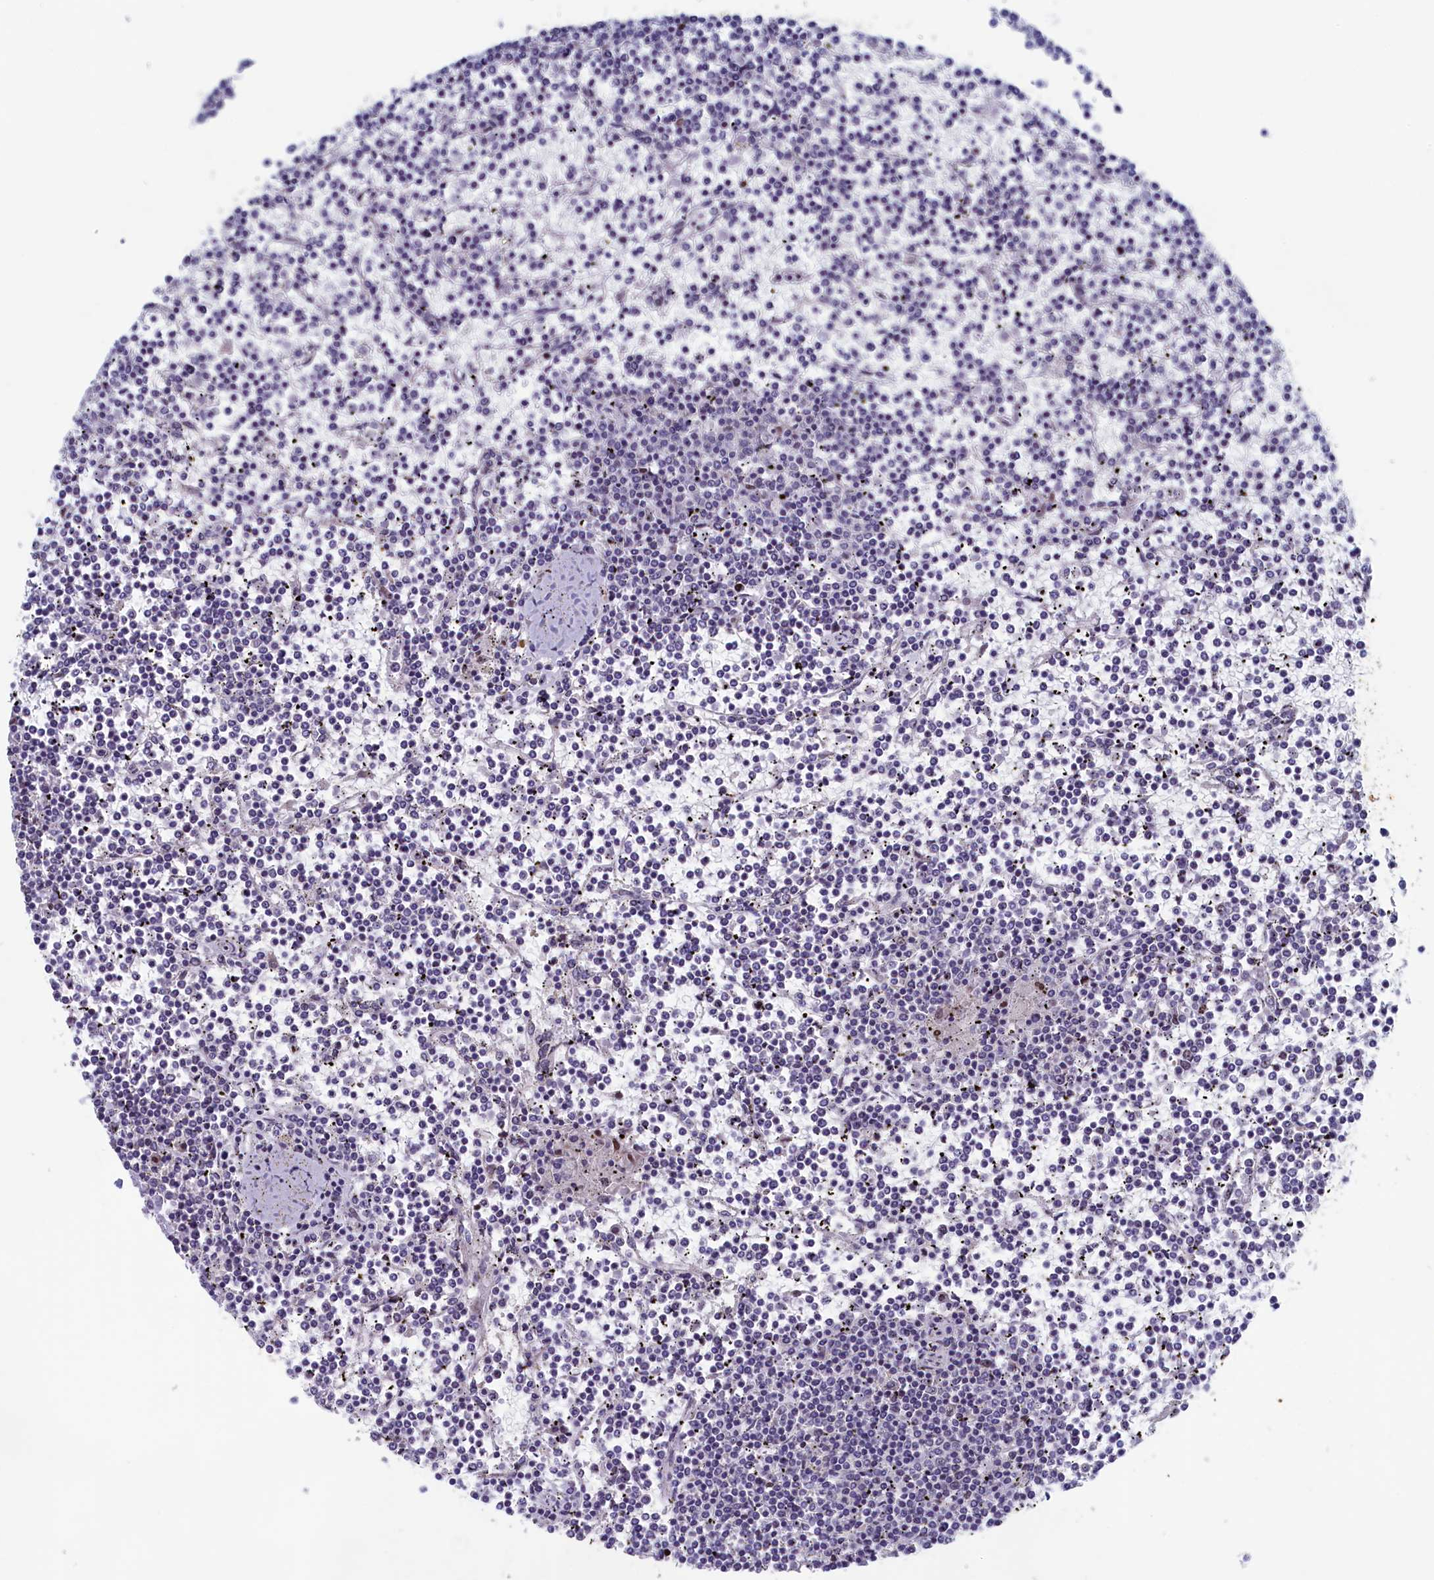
{"staining": {"intensity": "negative", "quantity": "none", "location": "none"}, "tissue": "lymphoma", "cell_type": "Tumor cells", "image_type": "cancer", "snomed": [{"axis": "morphology", "description": "Malignant lymphoma, non-Hodgkin's type, Low grade"}, {"axis": "topography", "description": "Spleen"}], "caption": "This is a photomicrograph of immunohistochemistry (IHC) staining of malignant lymphoma, non-Hodgkin's type (low-grade), which shows no positivity in tumor cells.", "gene": "WDR76", "patient": {"sex": "female", "age": 19}}